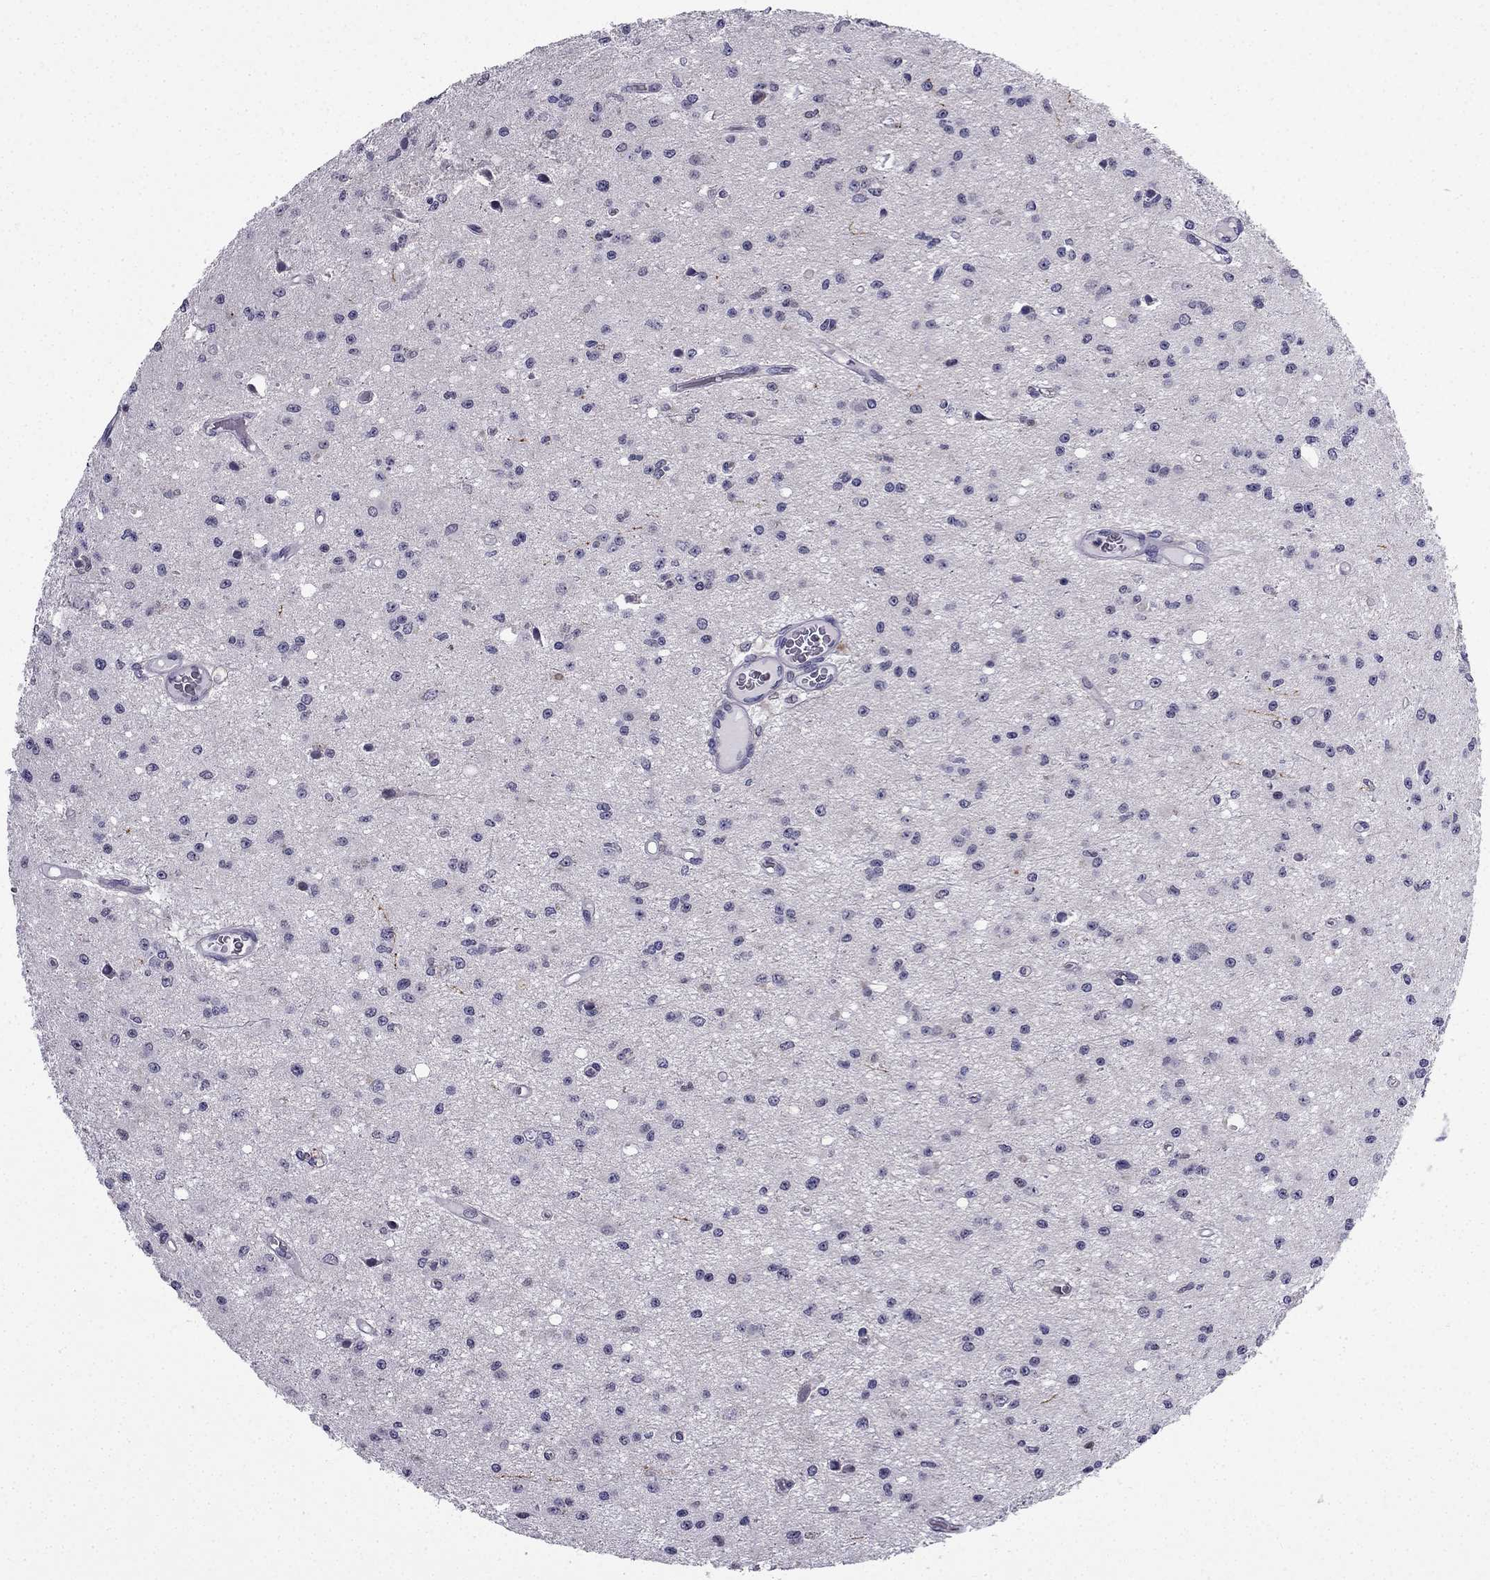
{"staining": {"intensity": "negative", "quantity": "none", "location": "none"}, "tissue": "glioma", "cell_type": "Tumor cells", "image_type": "cancer", "snomed": [{"axis": "morphology", "description": "Glioma, malignant, Low grade"}, {"axis": "topography", "description": "Brain"}], "caption": "DAB (3,3'-diaminobenzidine) immunohistochemical staining of glioma exhibits no significant positivity in tumor cells. (DAB (3,3'-diaminobenzidine) immunohistochemistry (IHC) visualized using brightfield microscopy, high magnification).", "gene": "SLC6A2", "patient": {"sex": "female", "age": 45}}